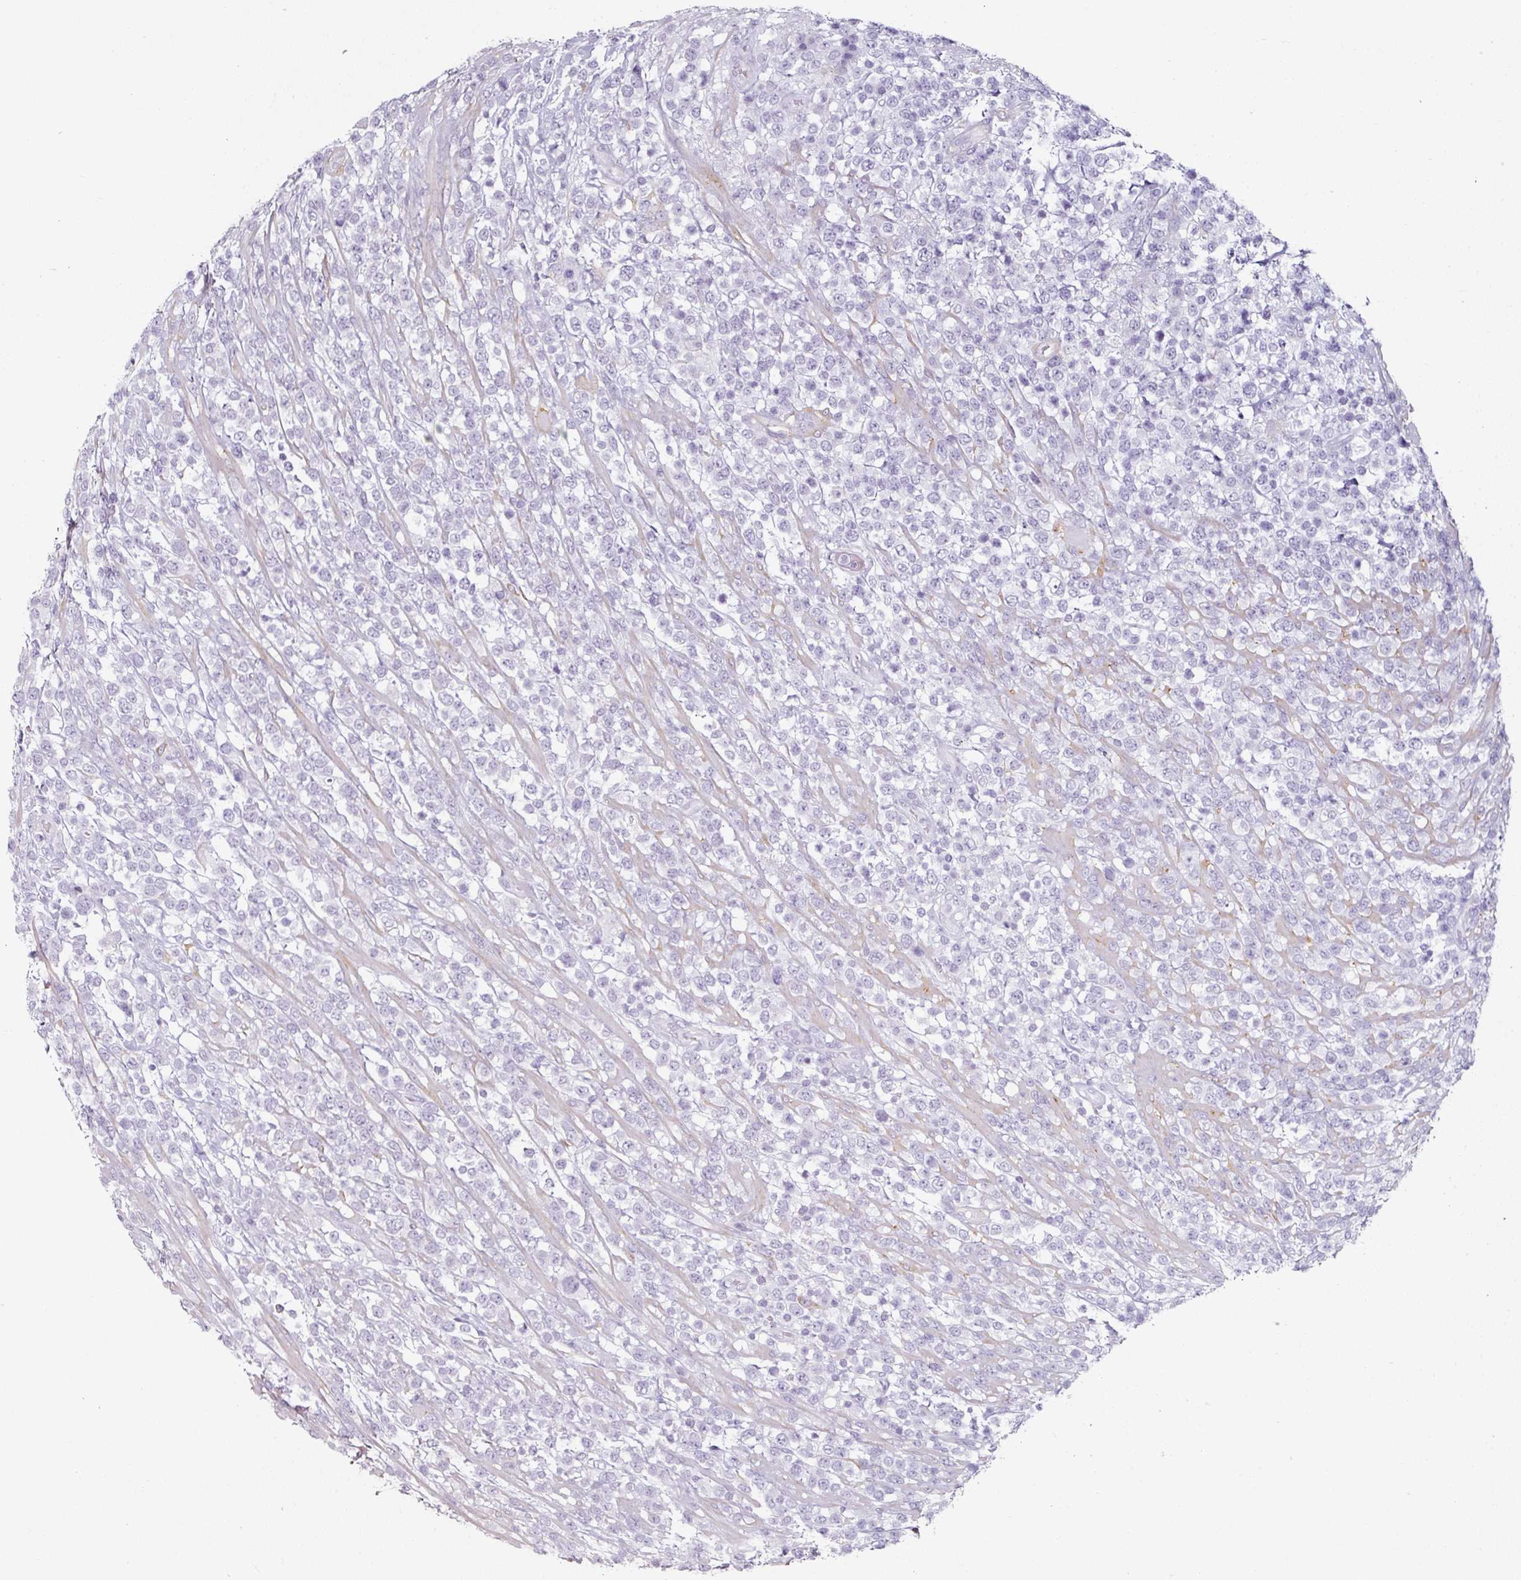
{"staining": {"intensity": "negative", "quantity": "none", "location": "none"}, "tissue": "lymphoma", "cell_type": "Tumor cells", "image_type": "cancer", "snomed": [{"axis": "morphology", "description": "Malignant lymphoma, non-Hodgkin's type, High grade"}, {"axis": "topography", "description": "Colon"}], "caption": "A high-resolution image shows IHC staining of malignant lymphoma, non-Hodgkin's type (high-grade), which displays no significant expression in tumor cells. (Brightfield microscopy of DAB IHC at high magnification).", "gene": "CAP2", "patient": {"sex": "female", "age": 53}}